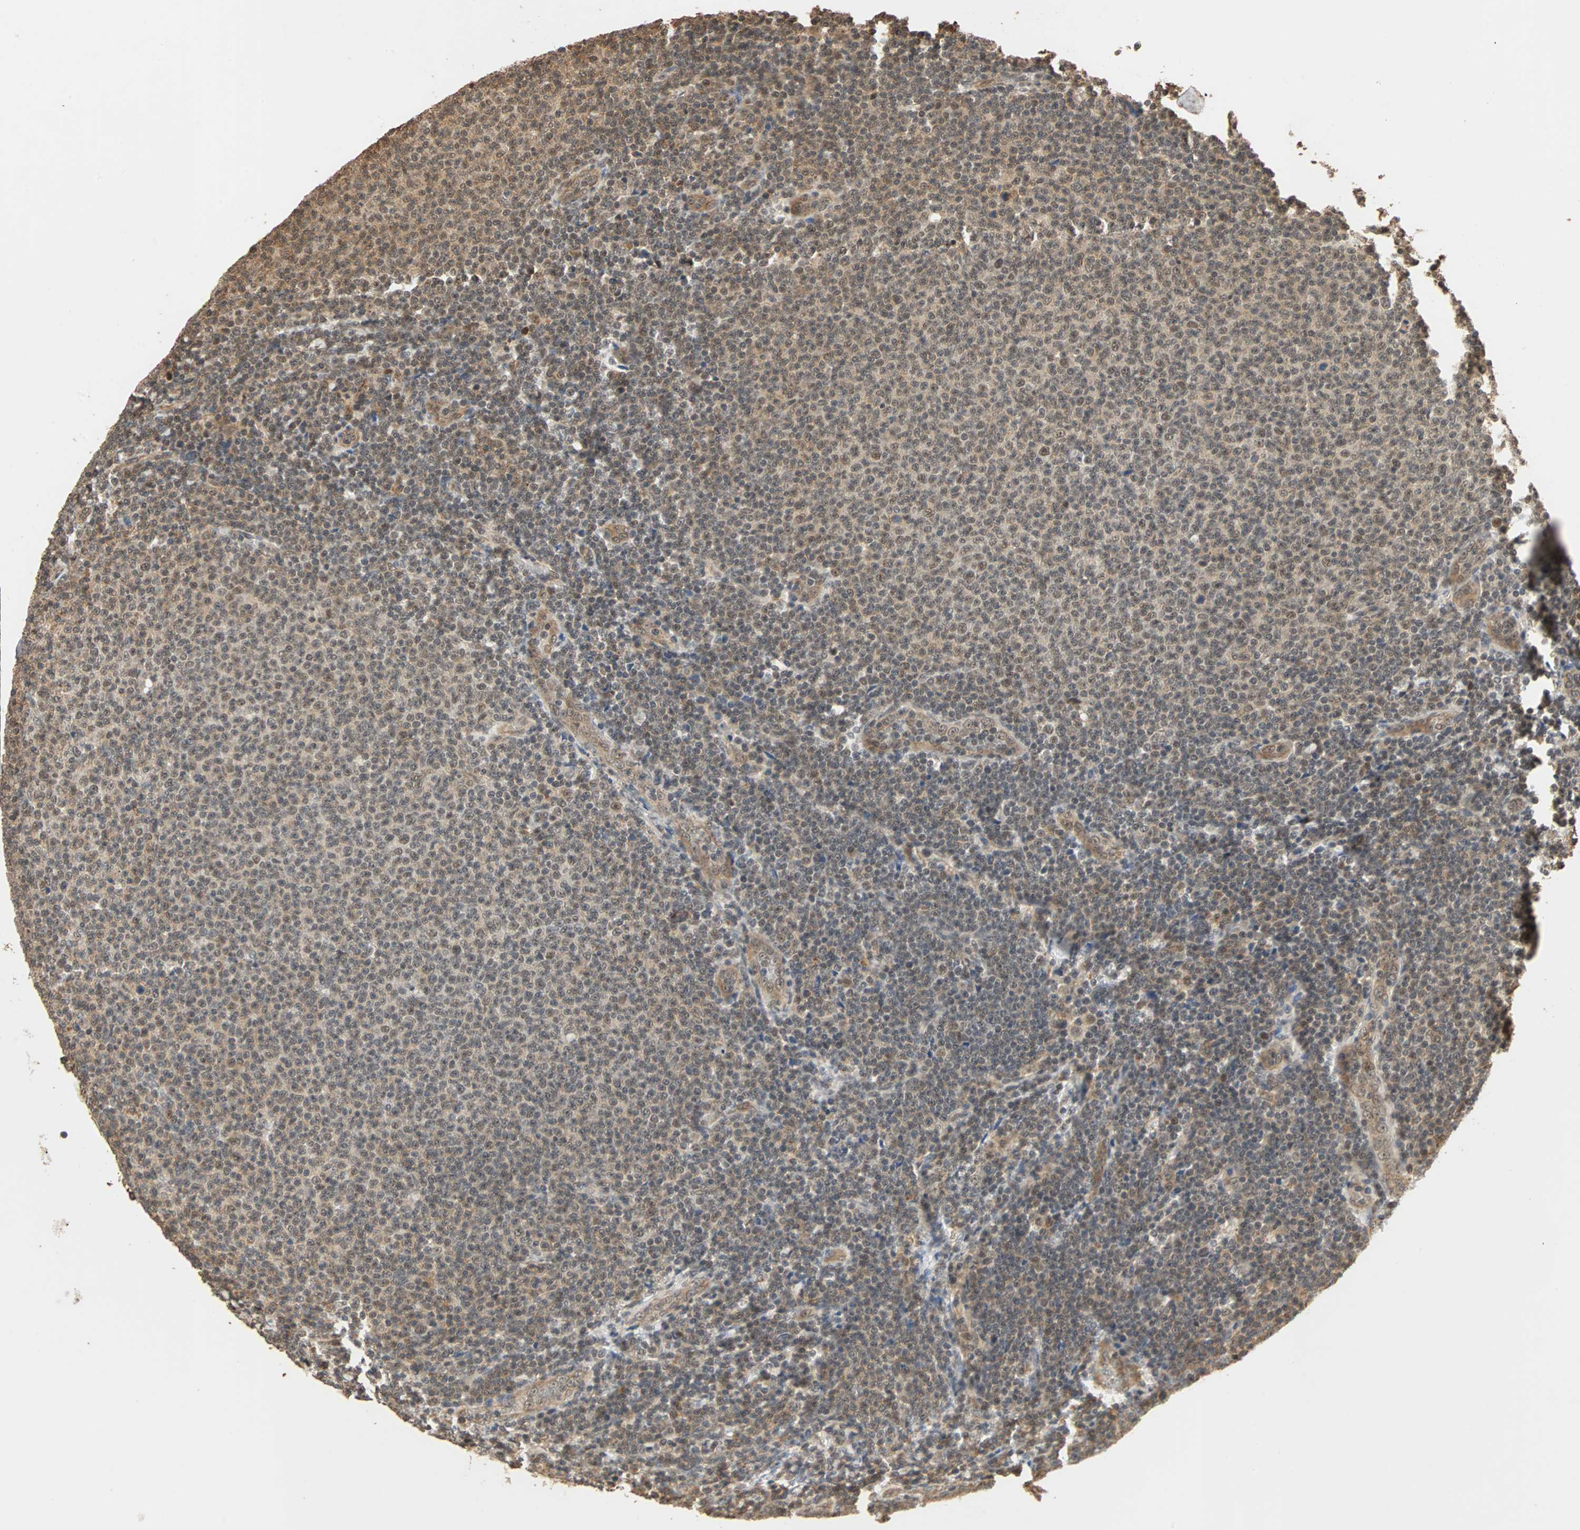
{"staining": {"intensity": "moderate", "quantity": ">75%", "location": "cytoplasmic/membranous,nuclear"}, "tissue": "lymphoma", "cell_type": "Tumor cells", "image_type": "cancer", "snomed": [{"axis": "morphology", "description": "Malignant lymphoma, non-Hodgkin's type, Low grade"}, {"axis": "topography", "description": "Lymph node"}], "caption": "Human lymphoma stained with a protein marker exhibits moderate staining in tumor cells.", "gene": "CDC5L", "patient": {"sex": "male", "age": 66}}